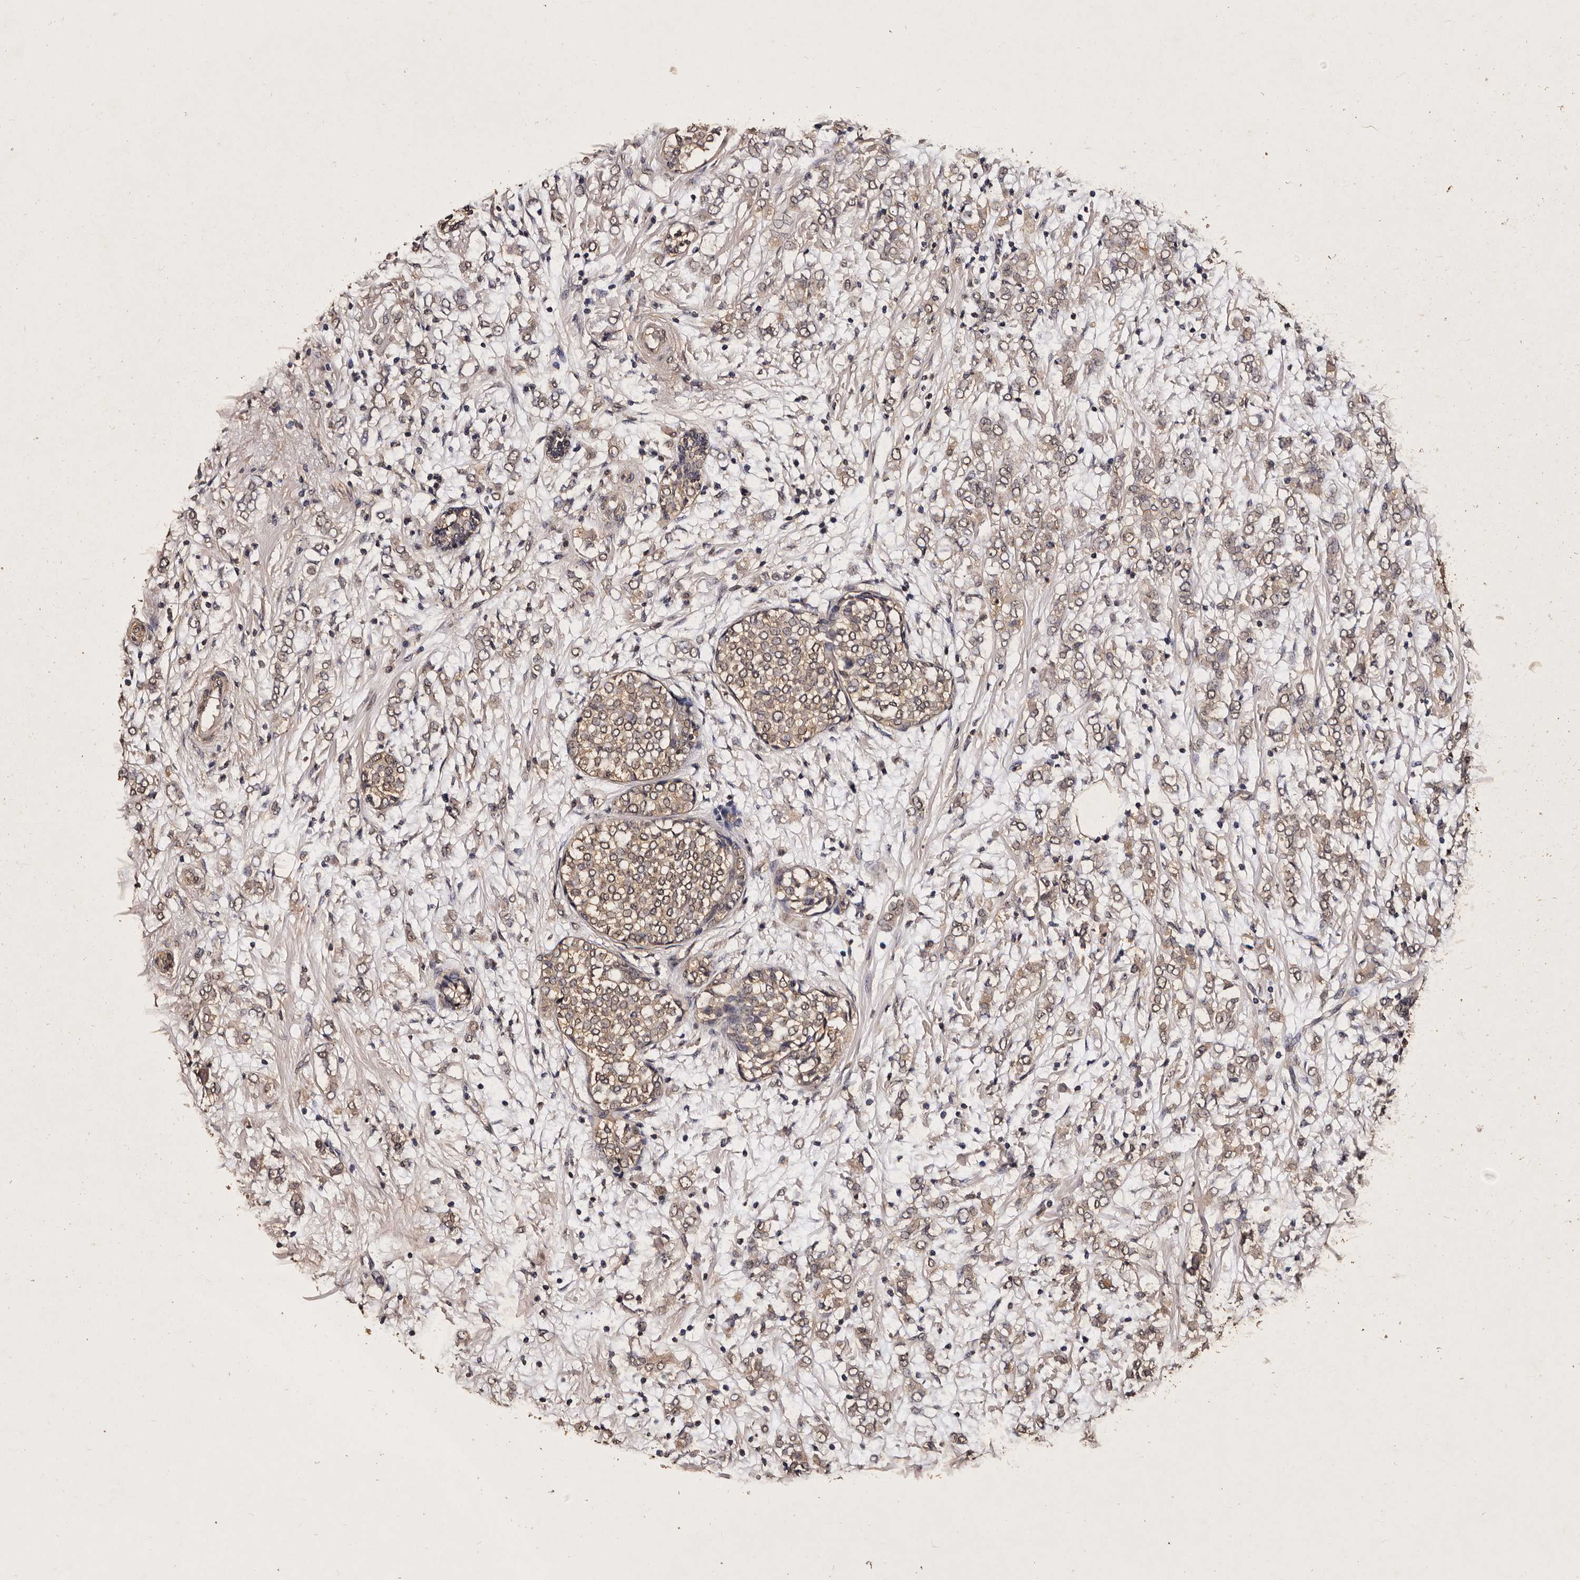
{"staining": {"intensity": "moderate", "quantity": ">75%", "location": "nuclear"}, "tissue": "breast cancer", "cell_type": "Tumor cells", "image_type": "cancer", "snomed": [{"axis": "morphology", "description": "Normal tissue, NOS"}, {"axis": "morphology", "description": "Lobular carcinoma"}, {"axis": "topography", "description": "Breast"}], "caption": "Immunohistochemistry of breast cancer shows medium levels of moderate nuclear positivity in approximately >75% of tumor cells. Nuclei are stained in blue.", "gene": "PARS2", "patient": {"sex": "female", "age": 47}}